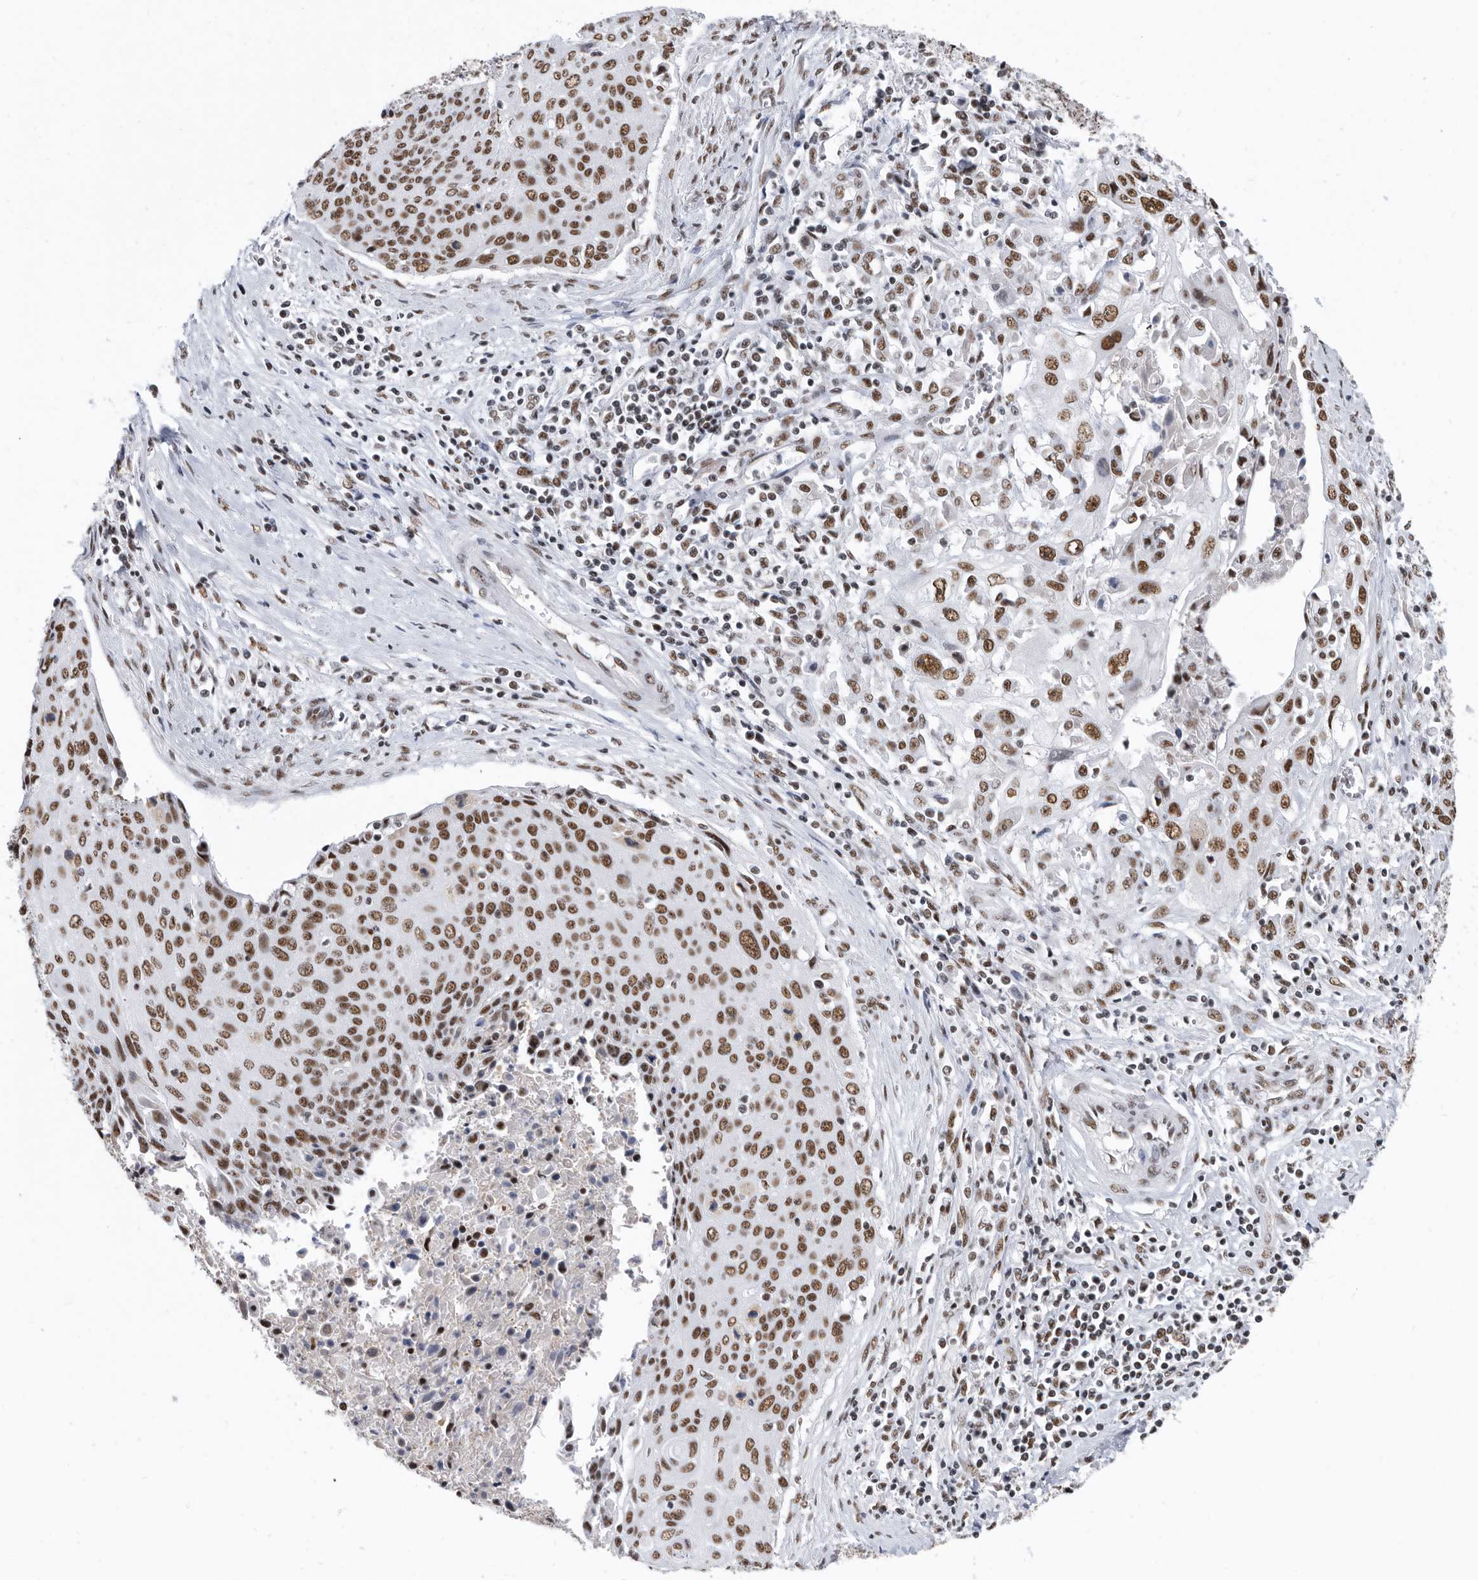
{"staining": {"intensity": "moderate", "quantity": ">75%", "location": "nuclear"}, "tissue": "cervical cancer", "cell_type": "Tumor cells", "image_type": "cancer", "snomed": [{"axis": "morphology", "description": "Squamous cell carcinoma, NOS"}, {"axis": "topography", "description": "Cervix"}], "caption": "Protein expression analysis of human cervical squamous cell carcinoma reveals moderate nuclear expression in approximately >75% of tumor cells.", "gene": "SF3A1", "patient": {"sex": "female", "age": 55}}